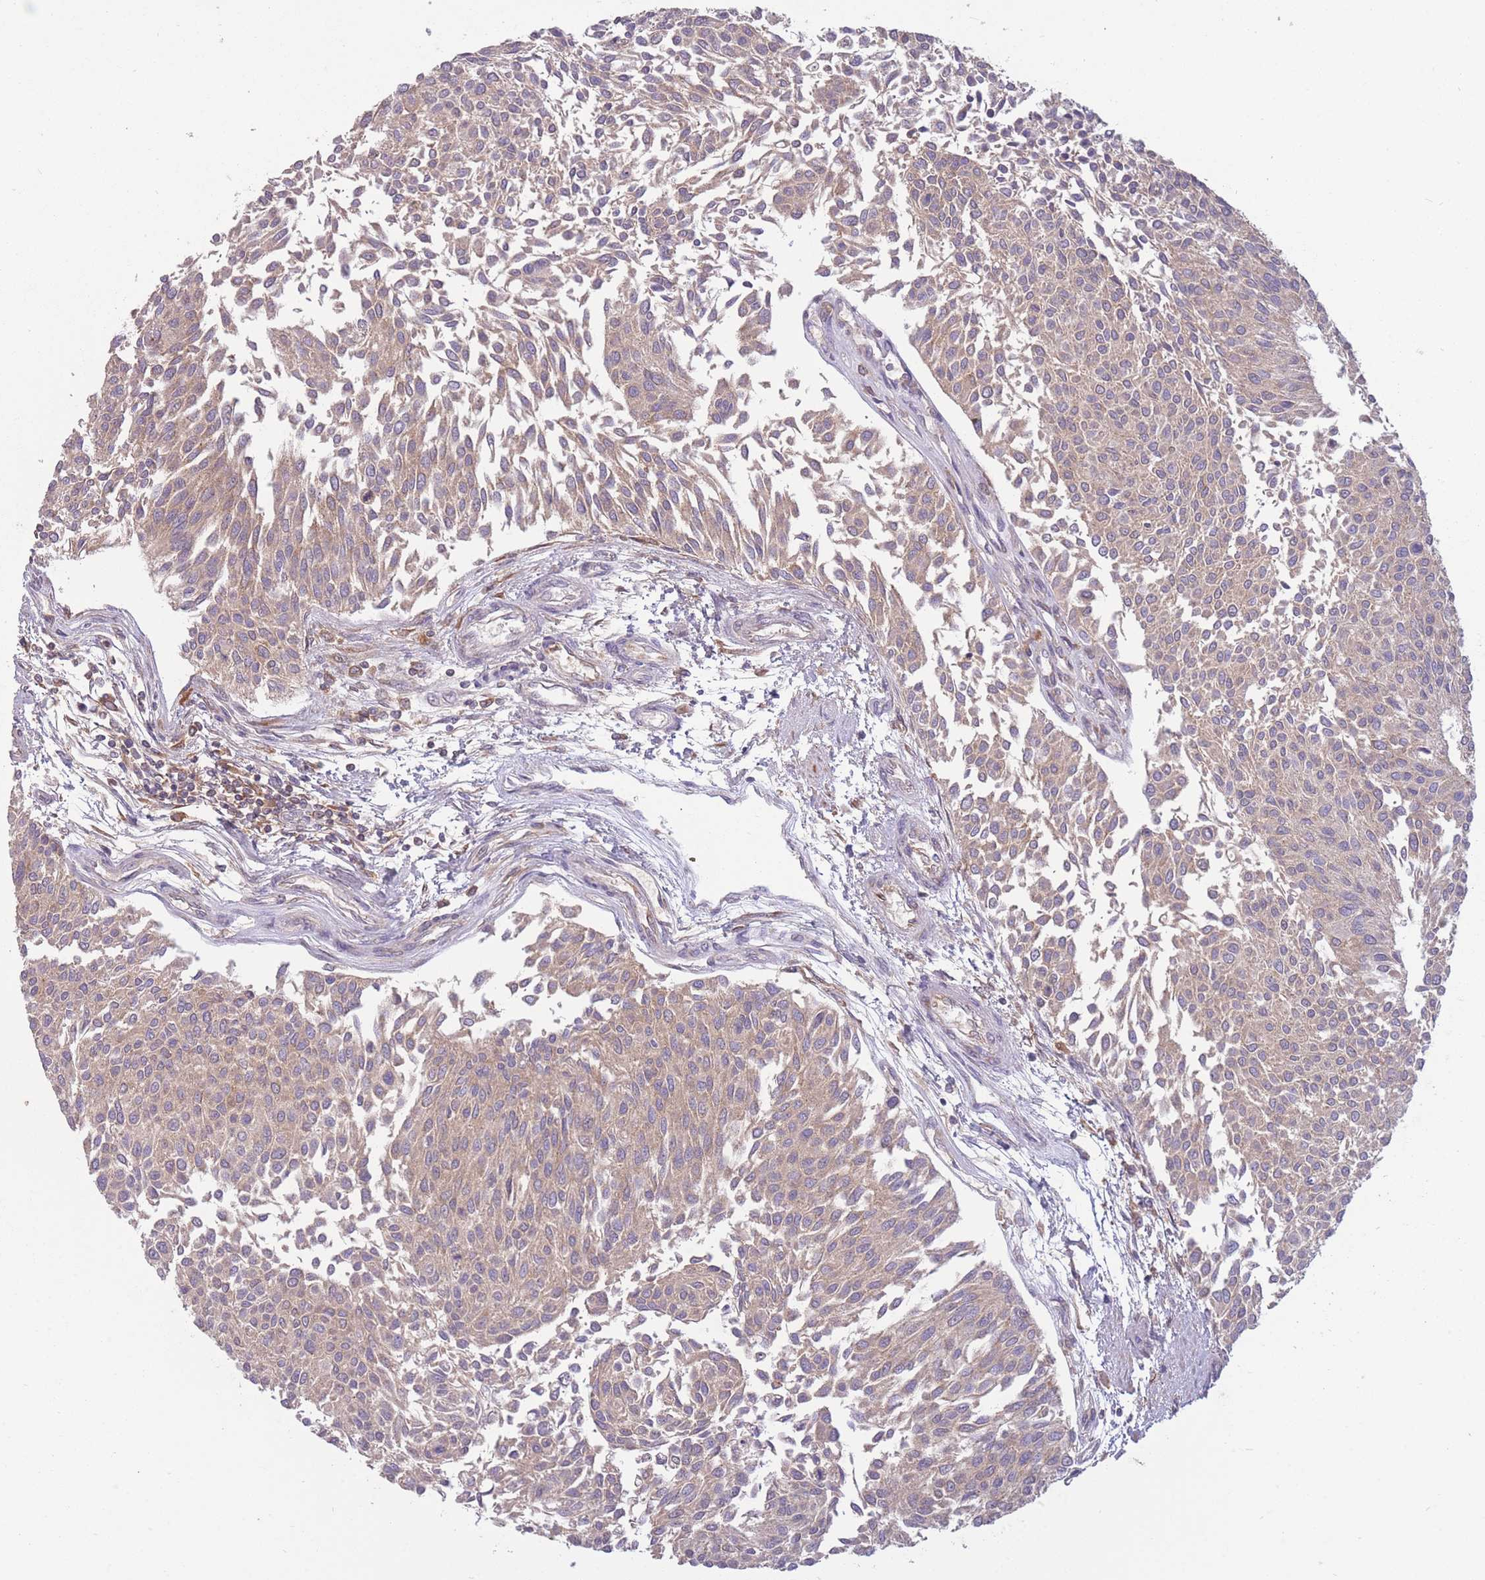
{"staining": {"intensity": "weak", "quantity": ">75%", "location": "cytoplasmic/membranous"}, "tissue": "urothelial cancer", "cell_type": "Tumor cells", "image_type": "cancer", "snomed": [{"axis": "morphology", "description": "Urothelial carcinoma, NOS"}, {"axis": "topography", "description": "Urinary bladder"}], "caption": "Protein expression analysis of urothelial cancer shows weak cytoplasmic/membranous positivity in about >75% of tumor cells. (Stains: DAB (3,3'-diaminobenzidine) in brown, nuclei in blue, Microscopy: brightfield microscopy at high magnification).", "gene": "GMIP", "patient": {"sex": "male", "age": 55}}